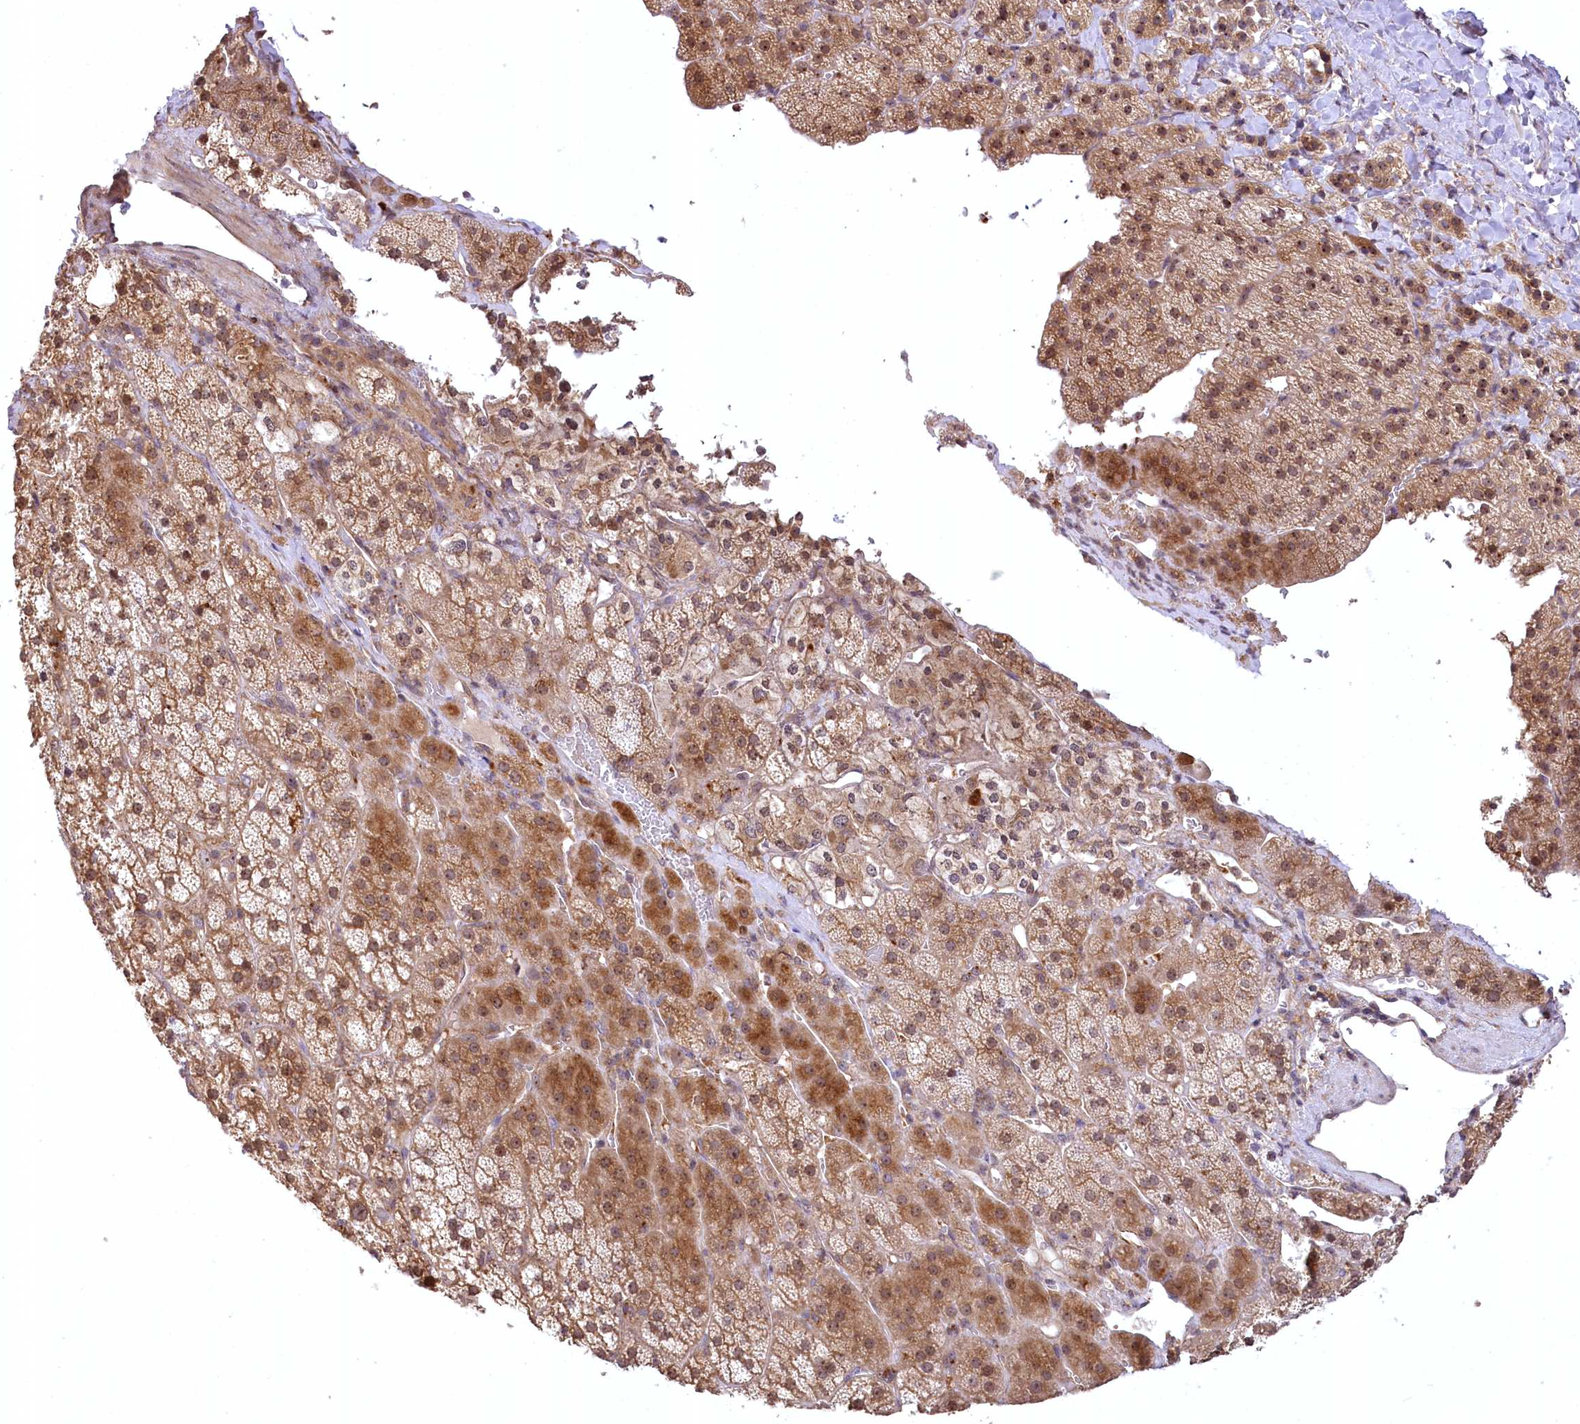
{"staining": {"intensity": "moderate", "quantity": ">75%", "location": "cytoplasmic/membranous,nuclear"}, "tissue": "adrenal gland", "cell_type": "Glandular cells", "image_type": "normal", "snomed": [{"axis": "morphology", "description": "Normal tissue, NOS"}, {"axis": "topography", "description": "Adrenal gland"}], "caption": "Moderate cytoplasmic/membranous,nuclear protein expression is present in approximately >75% of glandular cells in adrenal gland. (IHC, brightfield microscopy, high magnification).", "gene": "SERGEF", "patient": {"sex": "female", "age": 44}}